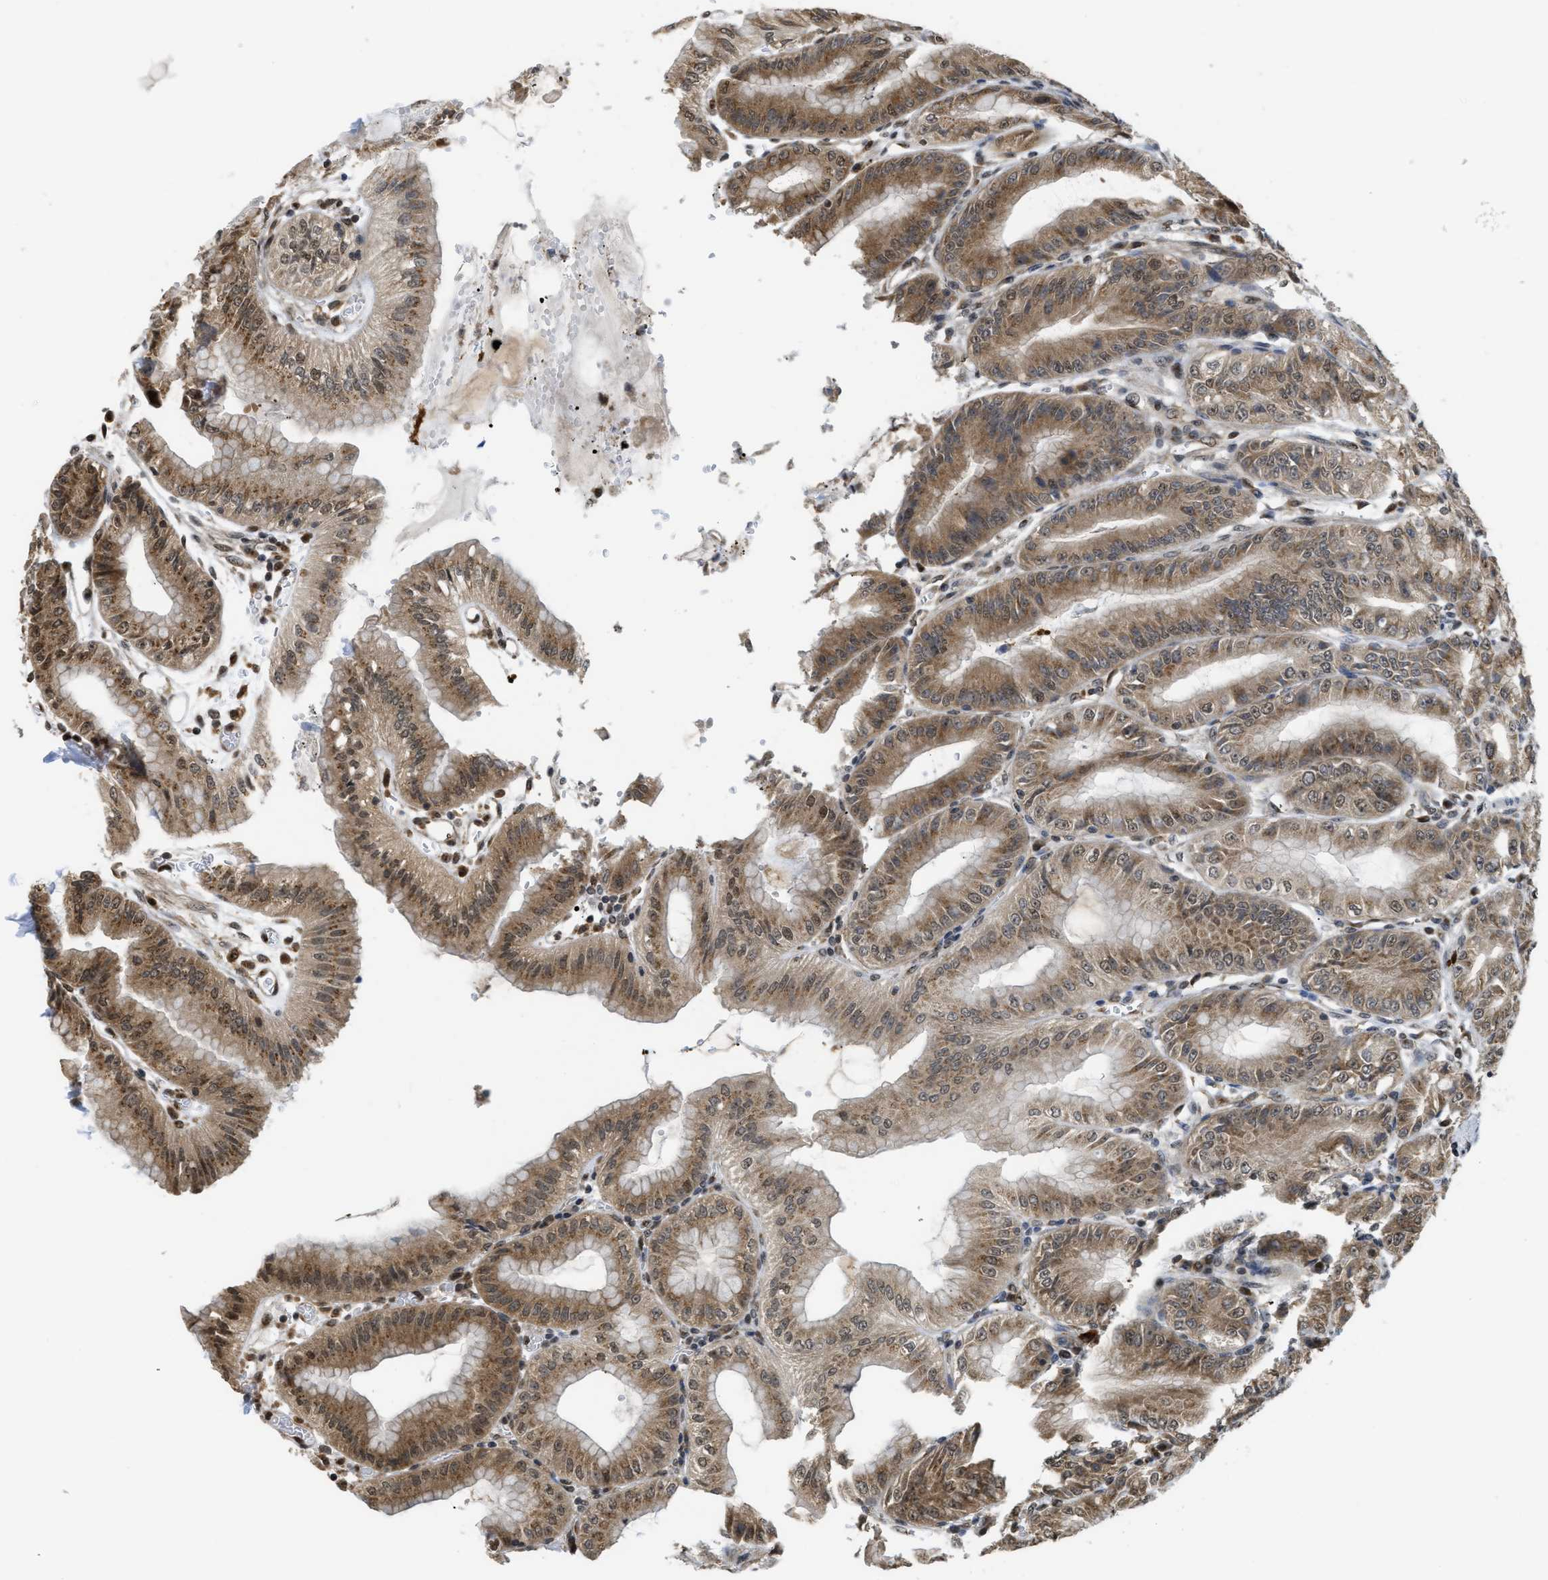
{"staining": {"intensity": "moderate", "quantity": ">75%", "location": "cytoplasmic/membranous,nuclear"}, "tissue": "stomach", "cell_type": "Glandular cells", "image_type": "normal", "snomed": [{"axis": "morphology", "description": "Normal tissue, NOS"}, {"axis": "topography", "description": "Stomach, lower"}], "caption": "Protein analysis of benign stomach shows moderate cytoplasmic/membranous,nuclear positivity in approximately >75% of glandular cells.", "gene": "TACC1", "patient": {"sex": "male", "age": 71}}